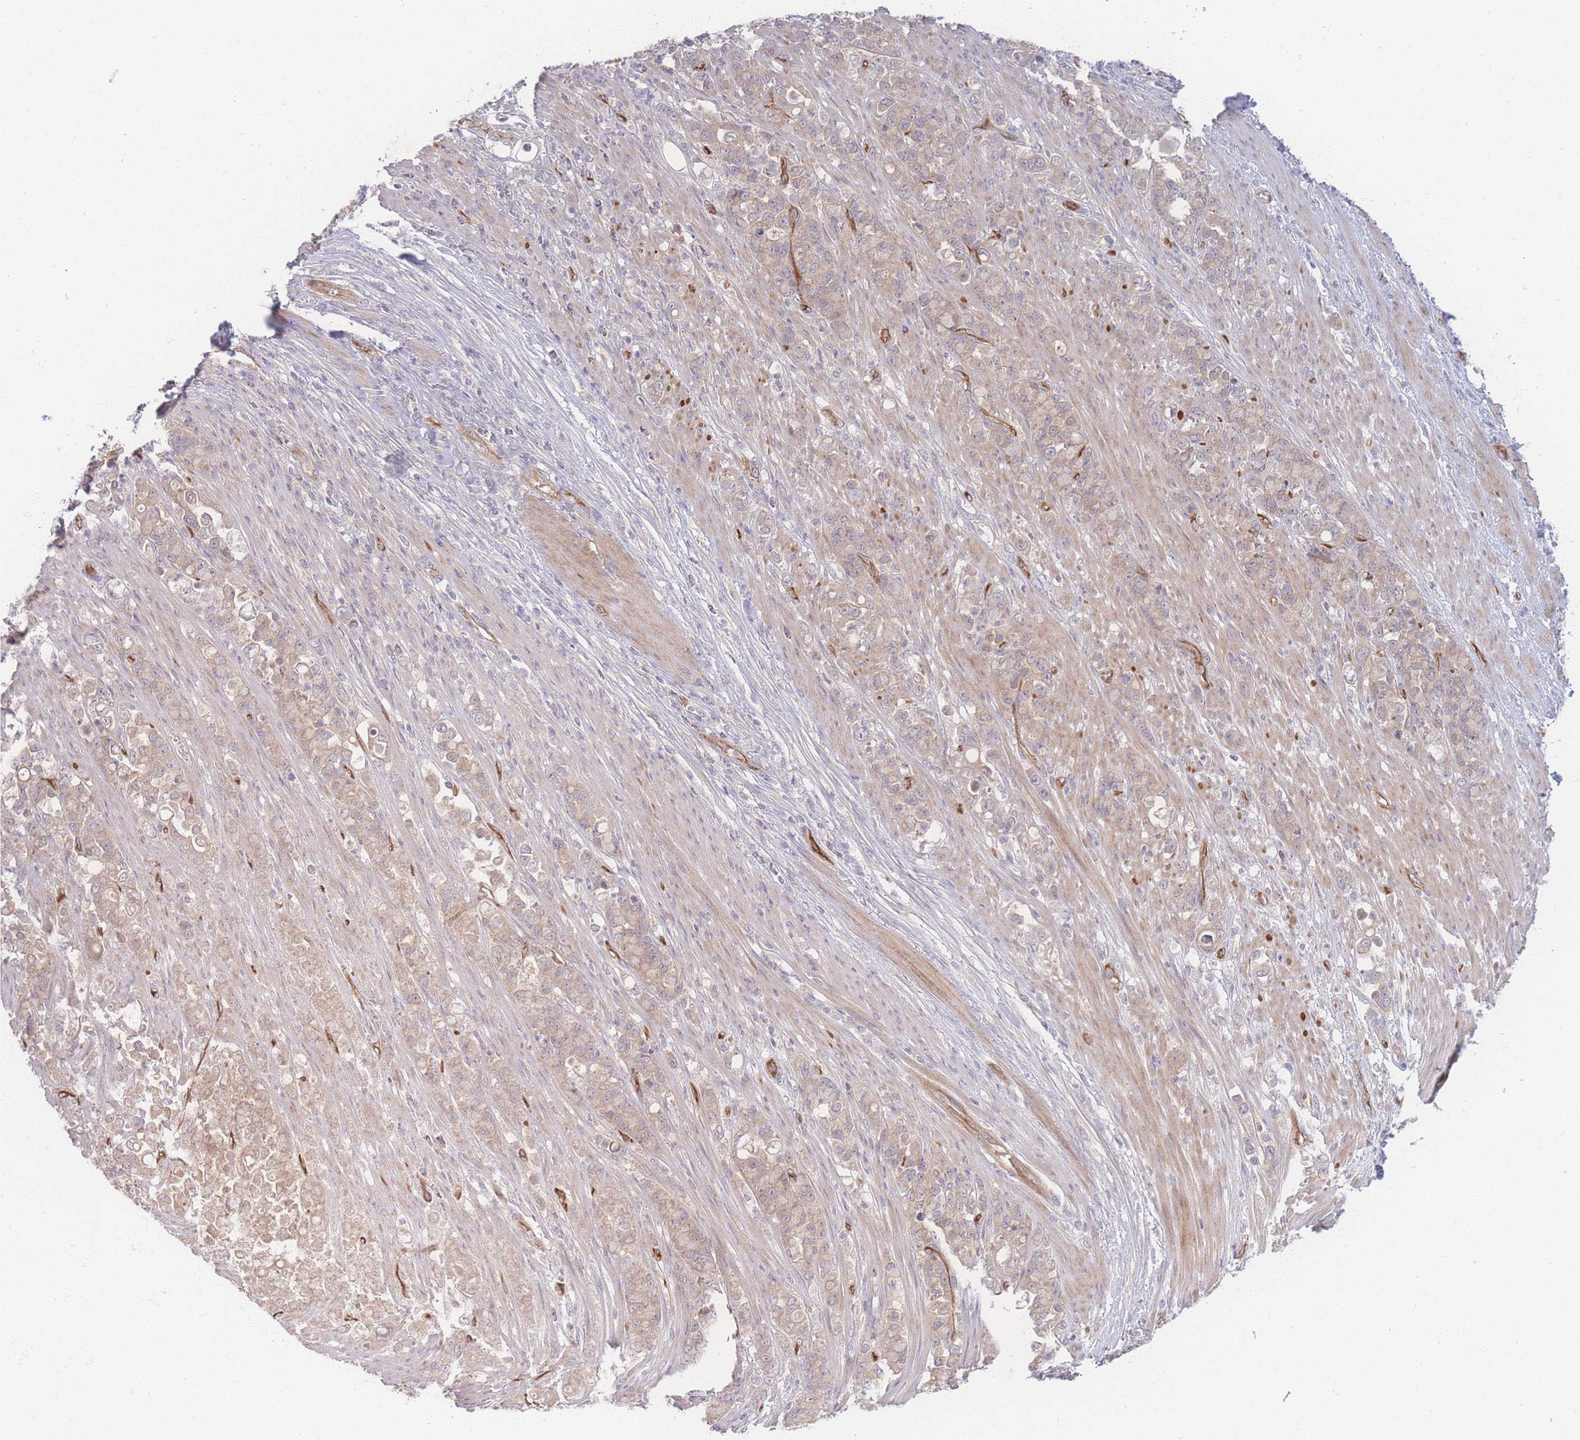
{"staining": {"intensity": "weak", "quantity": ">75%", "location": "cytoplasmic/membranous"}, "tissue": "stomach cancer", "cell_type": "Tumor cells", "image_type": "cancer", "snomed": [{"axis": "morphology", "description": "Normal tissue, NOS"}, {"axis": "morphology", "description": "Adenocarcinoma, NOS"}, {"axis": "topography", "description": "Stomach"}], "caption": "Immunohistochemistry (IHC) (DAB) staining of human stomach cancer (adenocarcinoma) exhibits weak cytoplasmic/membranous protein positivity in about >75% of tumor cells. The protein of interest is shown in brown color, while the nuclei are stained blue.", "gene": "INSR", "patient": {"sex": "female", "age": 79}}